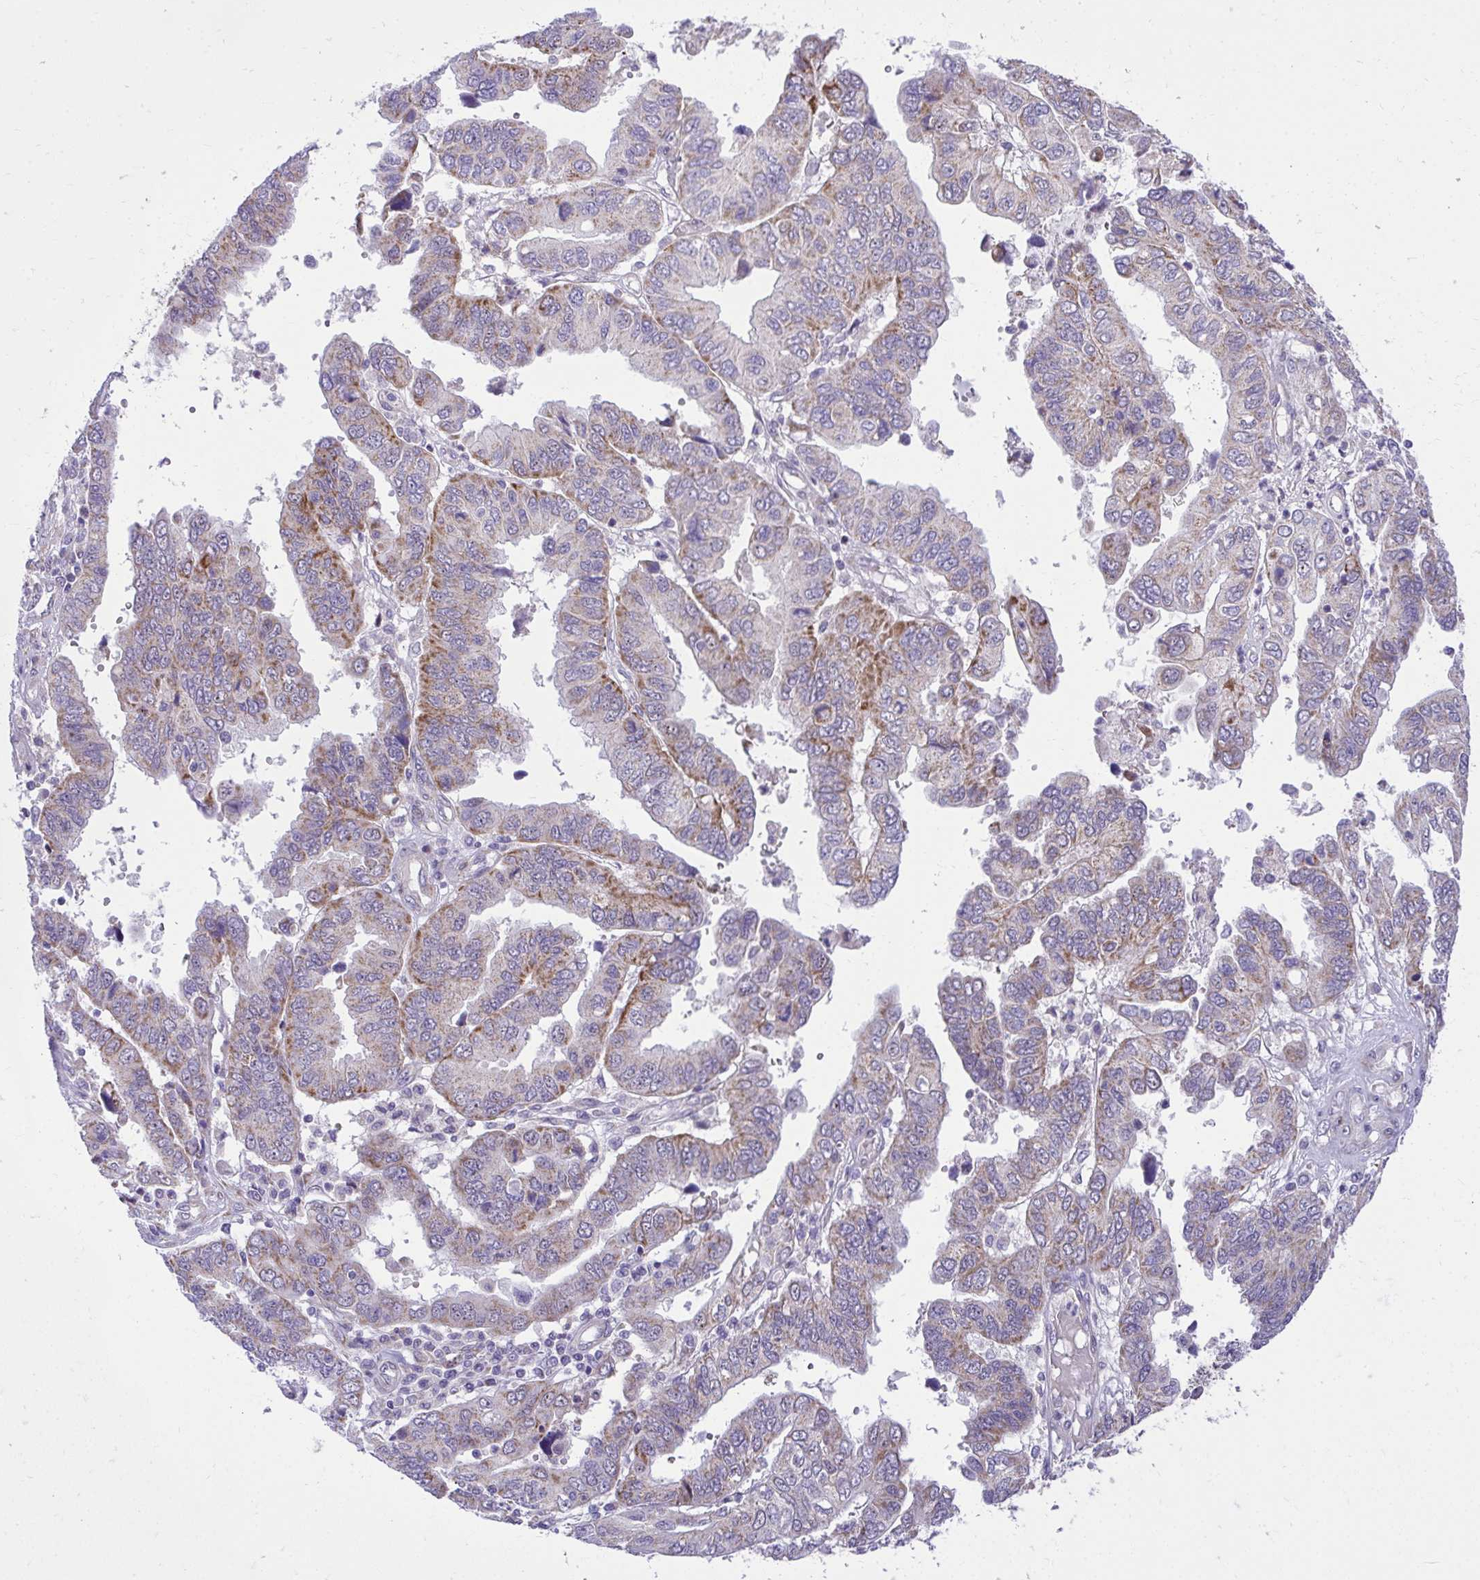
{"staining": {"intensity": "moderate", "quantity": "<25%", "location": "cytoplasmic/membranous"}, "tissue": "ovarian cancer", "cell_type": "Tumor cells", "image_type": "cancer", "snomed": [{"axis": "morphology", "description": "Cystadenocarcinoma, serous, NOS"}, {"axis": "topography", "description": "Ovary"}], "caption": "Brown immunohistochemical staining in human ovarian cancer (serous cystadenocarcinoma) shows moderate cytoplasmic/membranous positivity in about <25% of tumor cells. (DAB = brown stain, brightfield microscopy at high magnification).", "gene": "GPRIN3", "patient": {"sex": "female", "age": 79}}